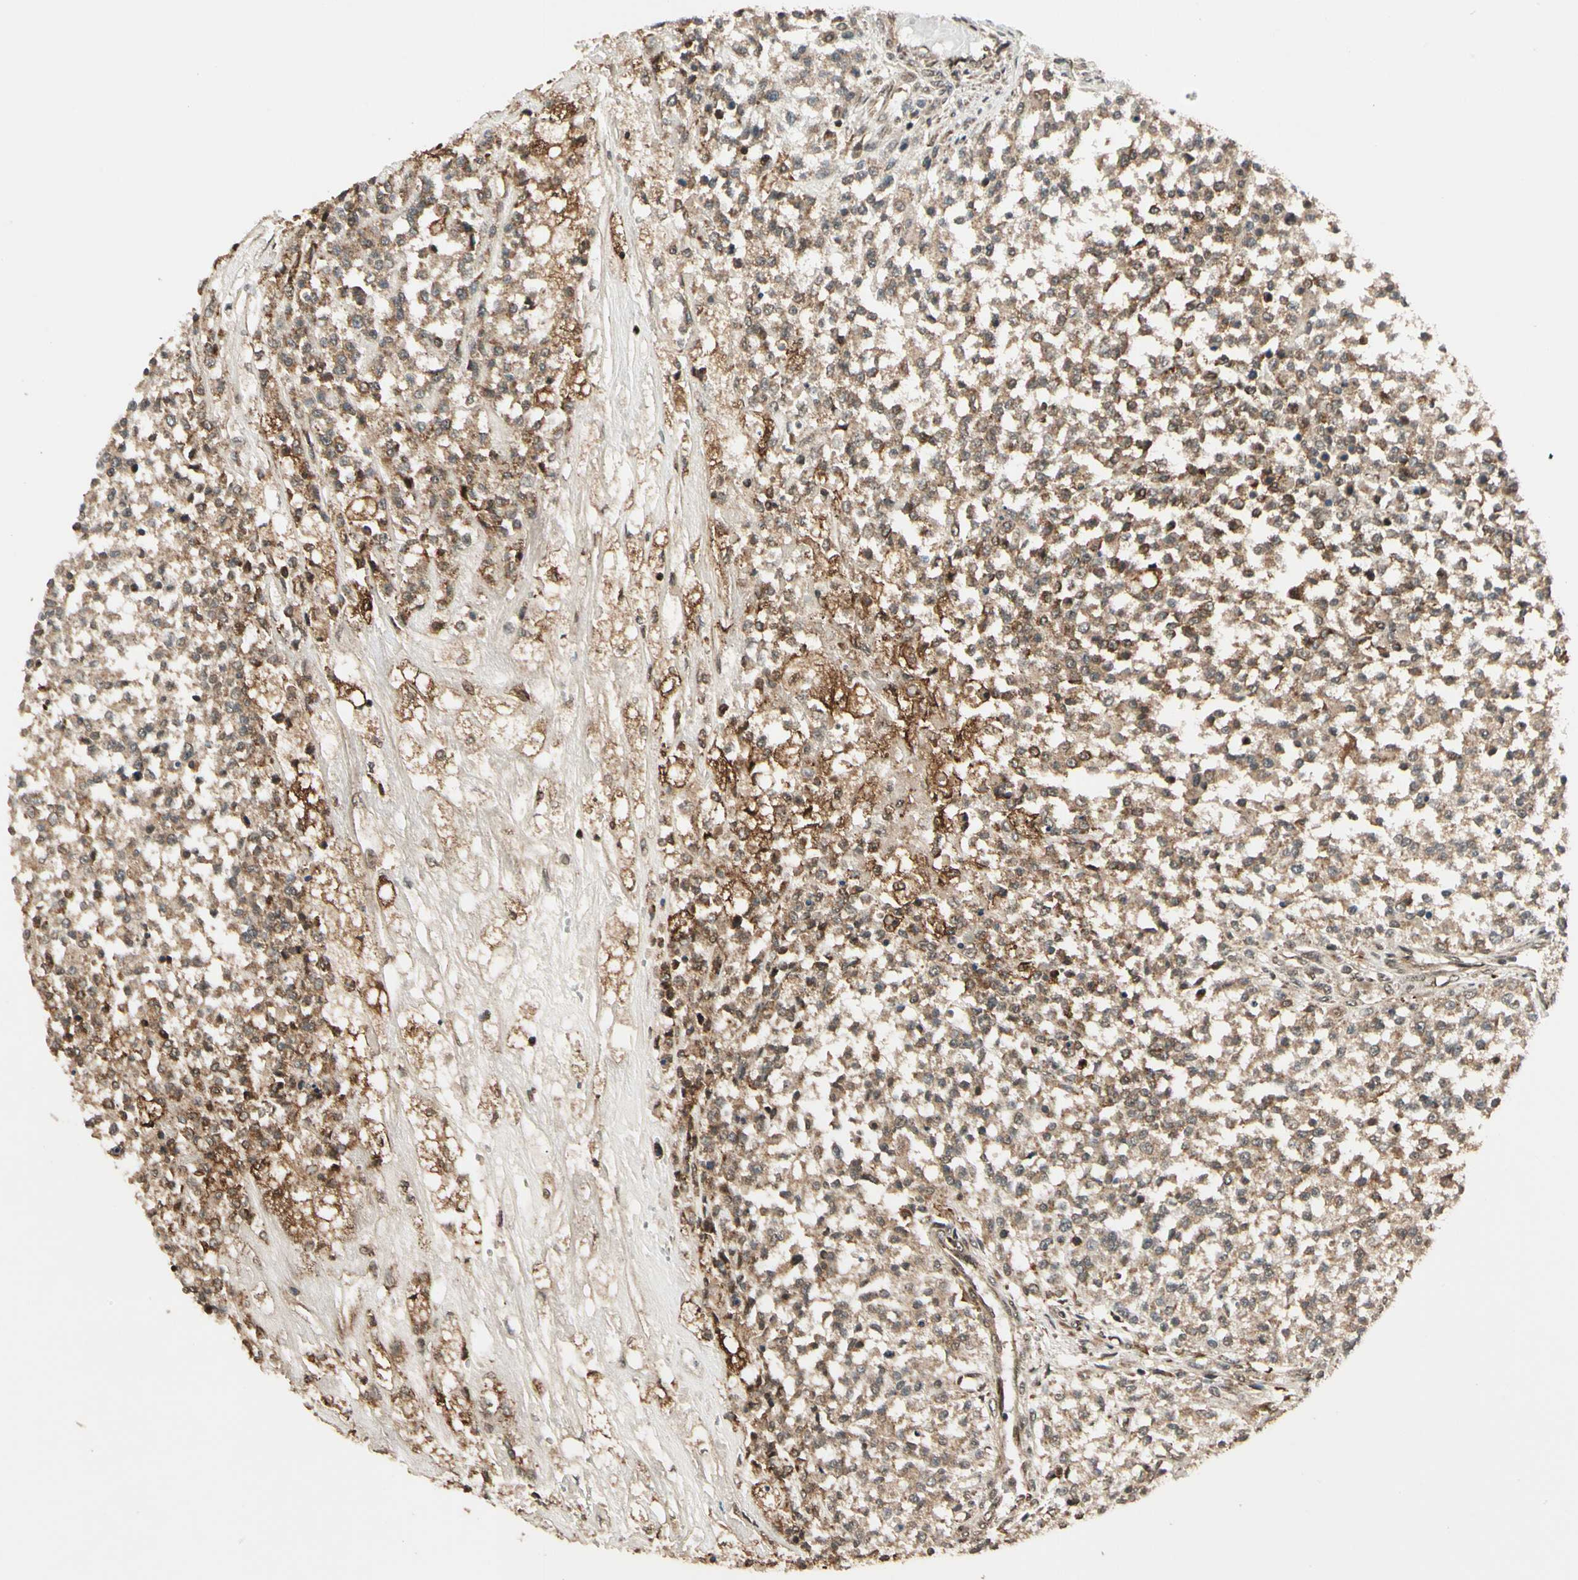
{"staining": {"intensity": "weak", "quantity": ">75%", "location": "cytoplasmic/membranous"}, "tissue": "testis cancer", "cell_type": "Tumor cells", "image_type": "cancer", "snomed": [{"axis": "morphology", "description": "Seminoma, NOS"}, {"axis": "topography", "description": "Testis"}], "caption": "This is an image of IHC staining of seminoma (testis), which shows weak staining in the cytoplasmic/membranous of tumor cells.", "gene": "GLUL", "patient": {"sex": "male", "age": 59}}